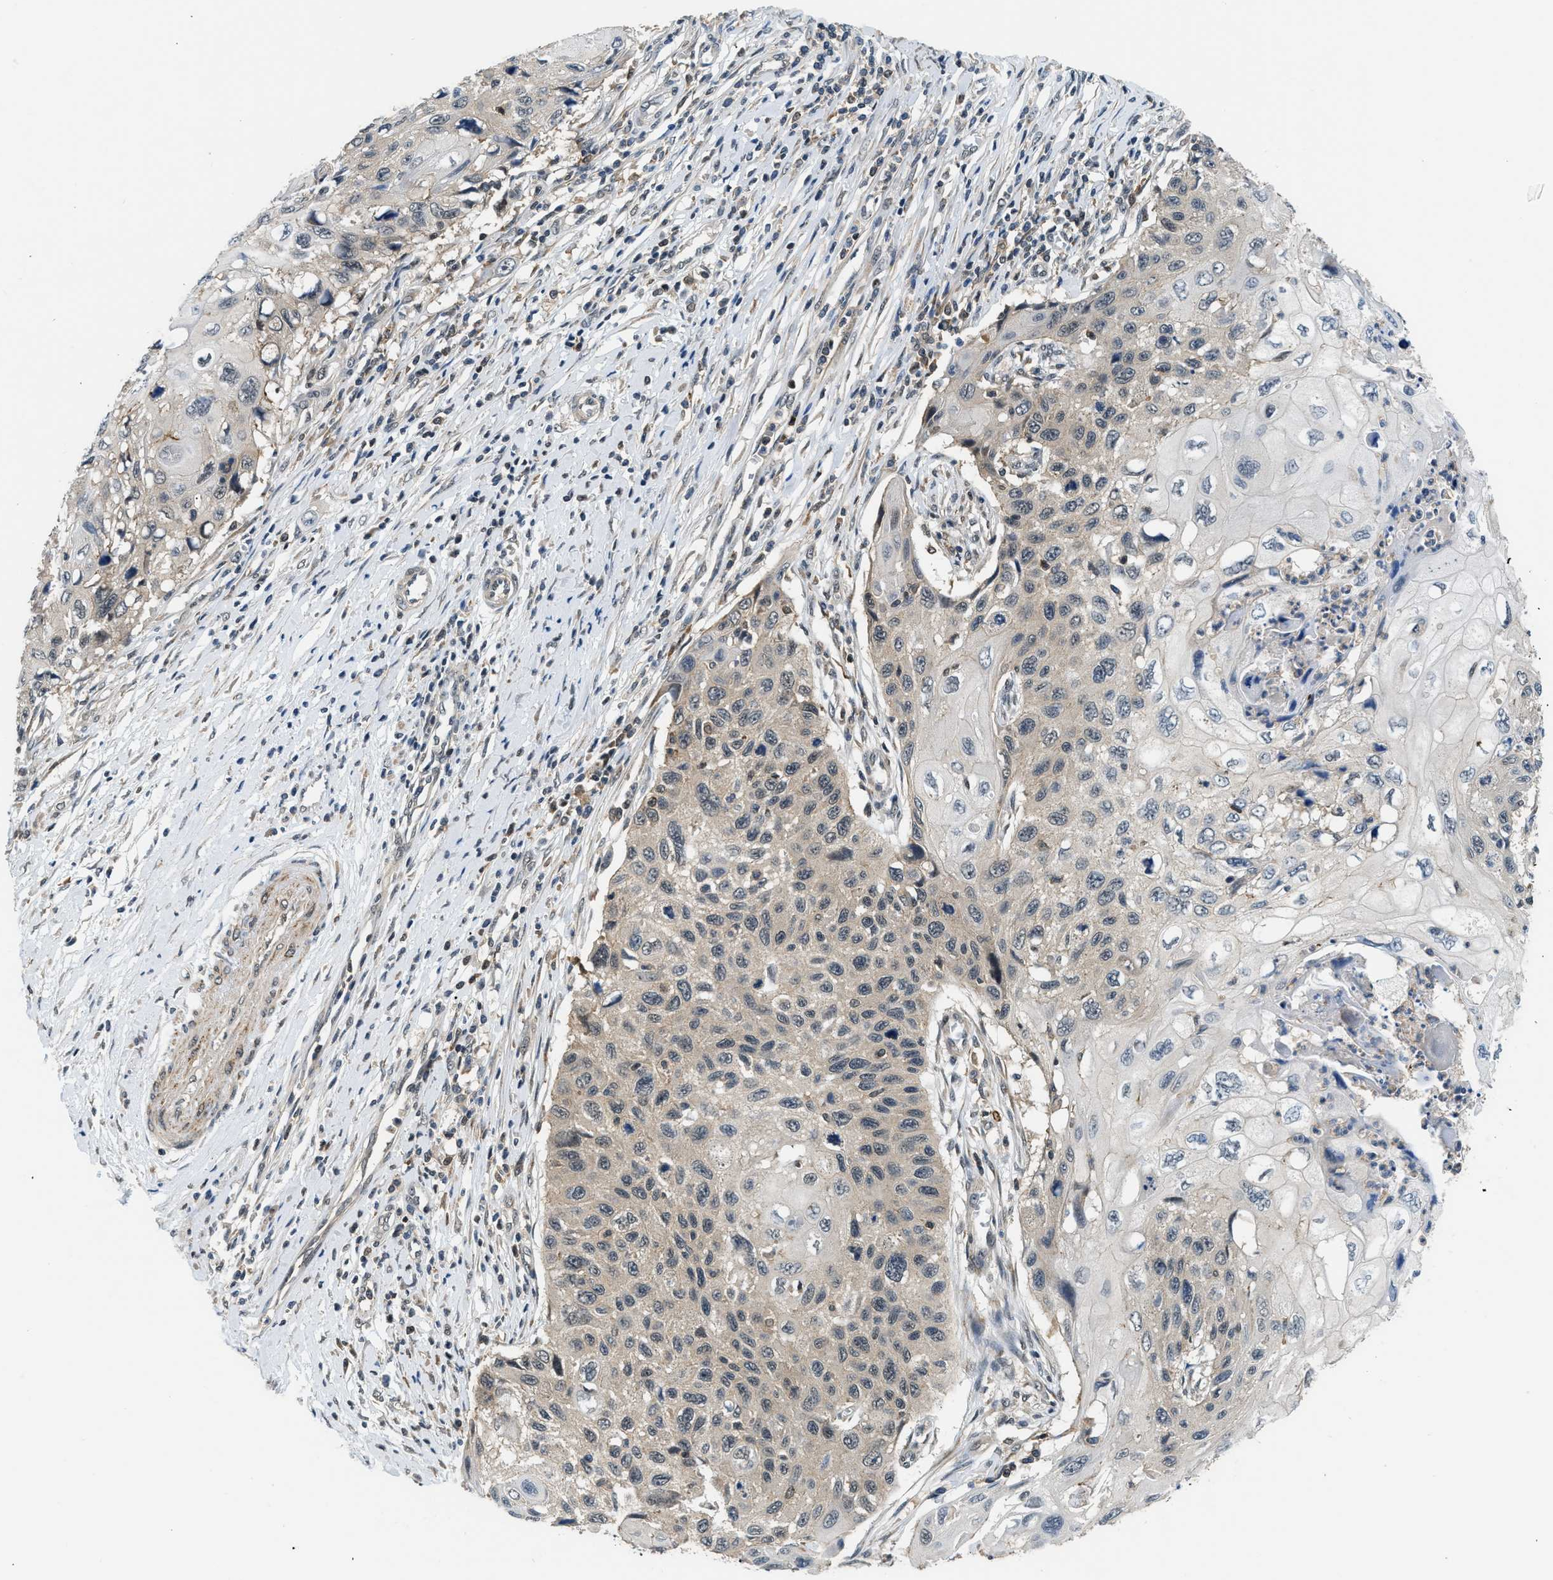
{"staining": {"intensity": "weak", "quantity": "<25%", "location": "cytoplasmic/membranous"}, "tissue": "cervical cancer", "cell_type": "Tumor cells", "image_type": "cancer", "snomed": [{"axis": "morphology", "description": "Squamous cell carcinoma, NOS"}, {"axis": "topography", "description": "Cervix"}], "caption": "Tumor cells show no significant protein positivity in cervical cancer (squamous cell carcinoma).", "gene": "MTMR1", "patient": {"sex": "female", "age": 70}}